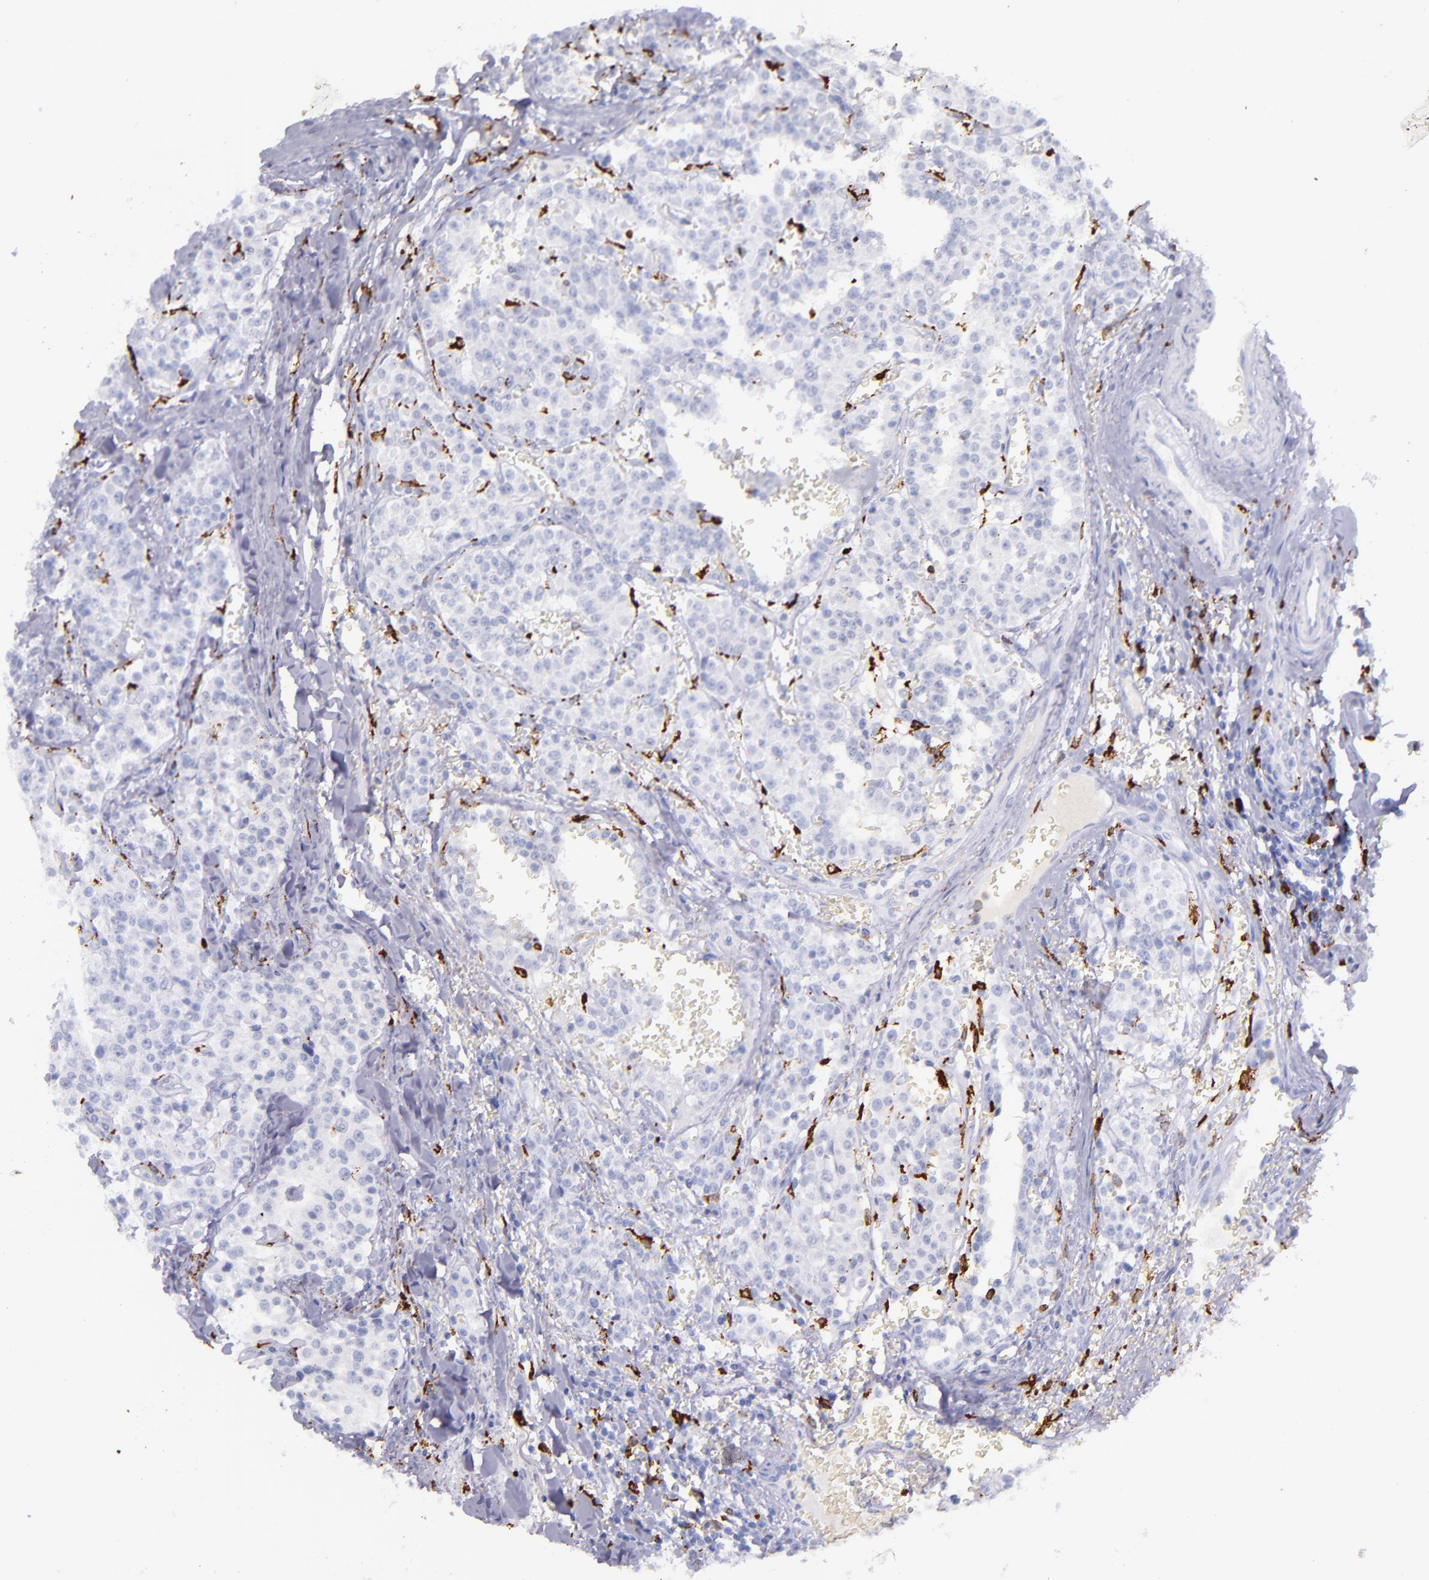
{"staining": {"intensity": "negative", "quantity": "none", "location": "none"}, "tissue": "carcinoid", "cell_type": "Tumor cells", "image_type": "cancer", "snomed": [{"axis": "morphology", "description": "Carcinoid, malignant, NOS"}, {"axis": "topography", "description": "Stomach"}], "caption": "A high-resolution photomicrograph shows immunohistochemistry (IHC) staining of malignant carcinoid, which demonstrates no significant staining in tumor cells.", "gene": "CD163", "patient": {"sex": "female", "age": 76}}